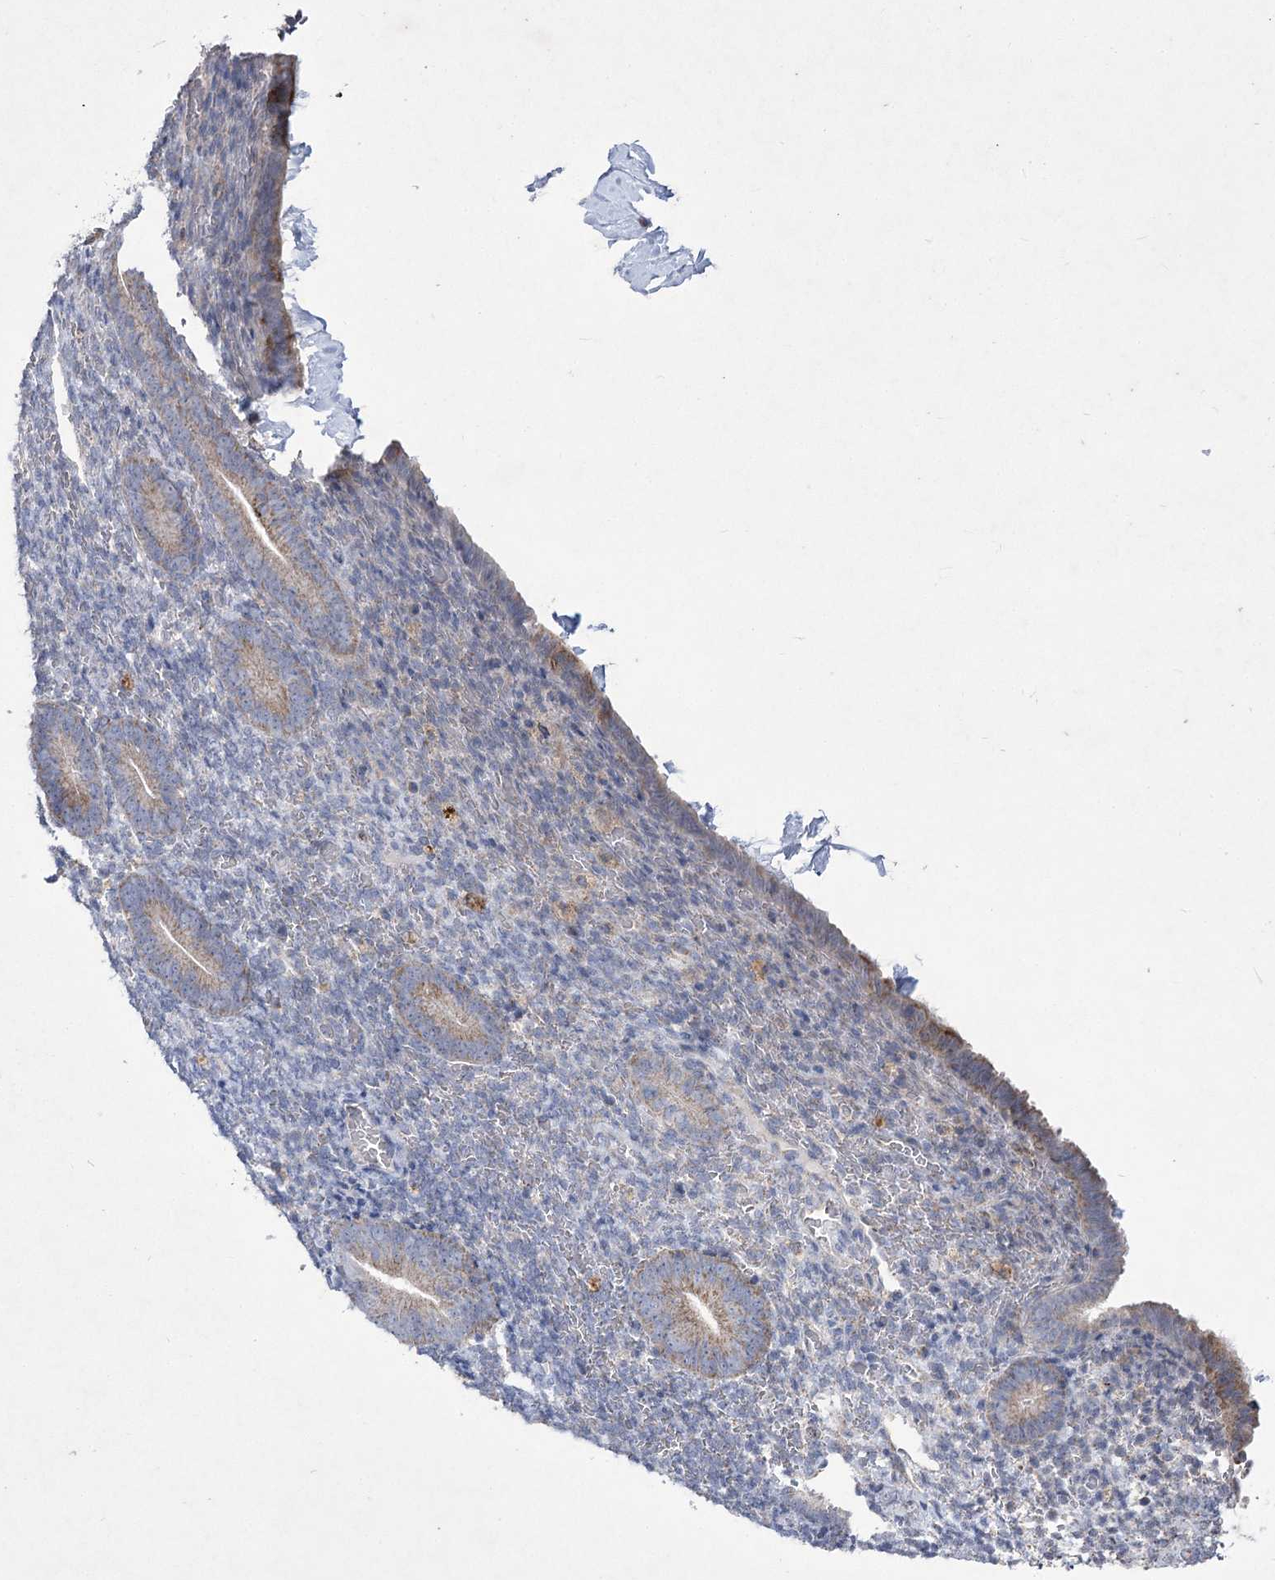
{"staining": {"intensity": "negative", "quantity": "none", "location": "none"}, "tissue": "endometrium", "cell_type": "Cells in endometrial stroma", "image_type": "normal", "snomed": [{"axis": "morphology", "description": "Normal tissue, NOS"}, {"axis": "topography", "description": "Endometrium"}], "caption": "This is an immunohistochemistry (IHC) micrograph of normal endometrium. There is no expression in cells in endometrial stroma.", "gene": "PDHB", "patient": {"sex": "female", "age": 51}}